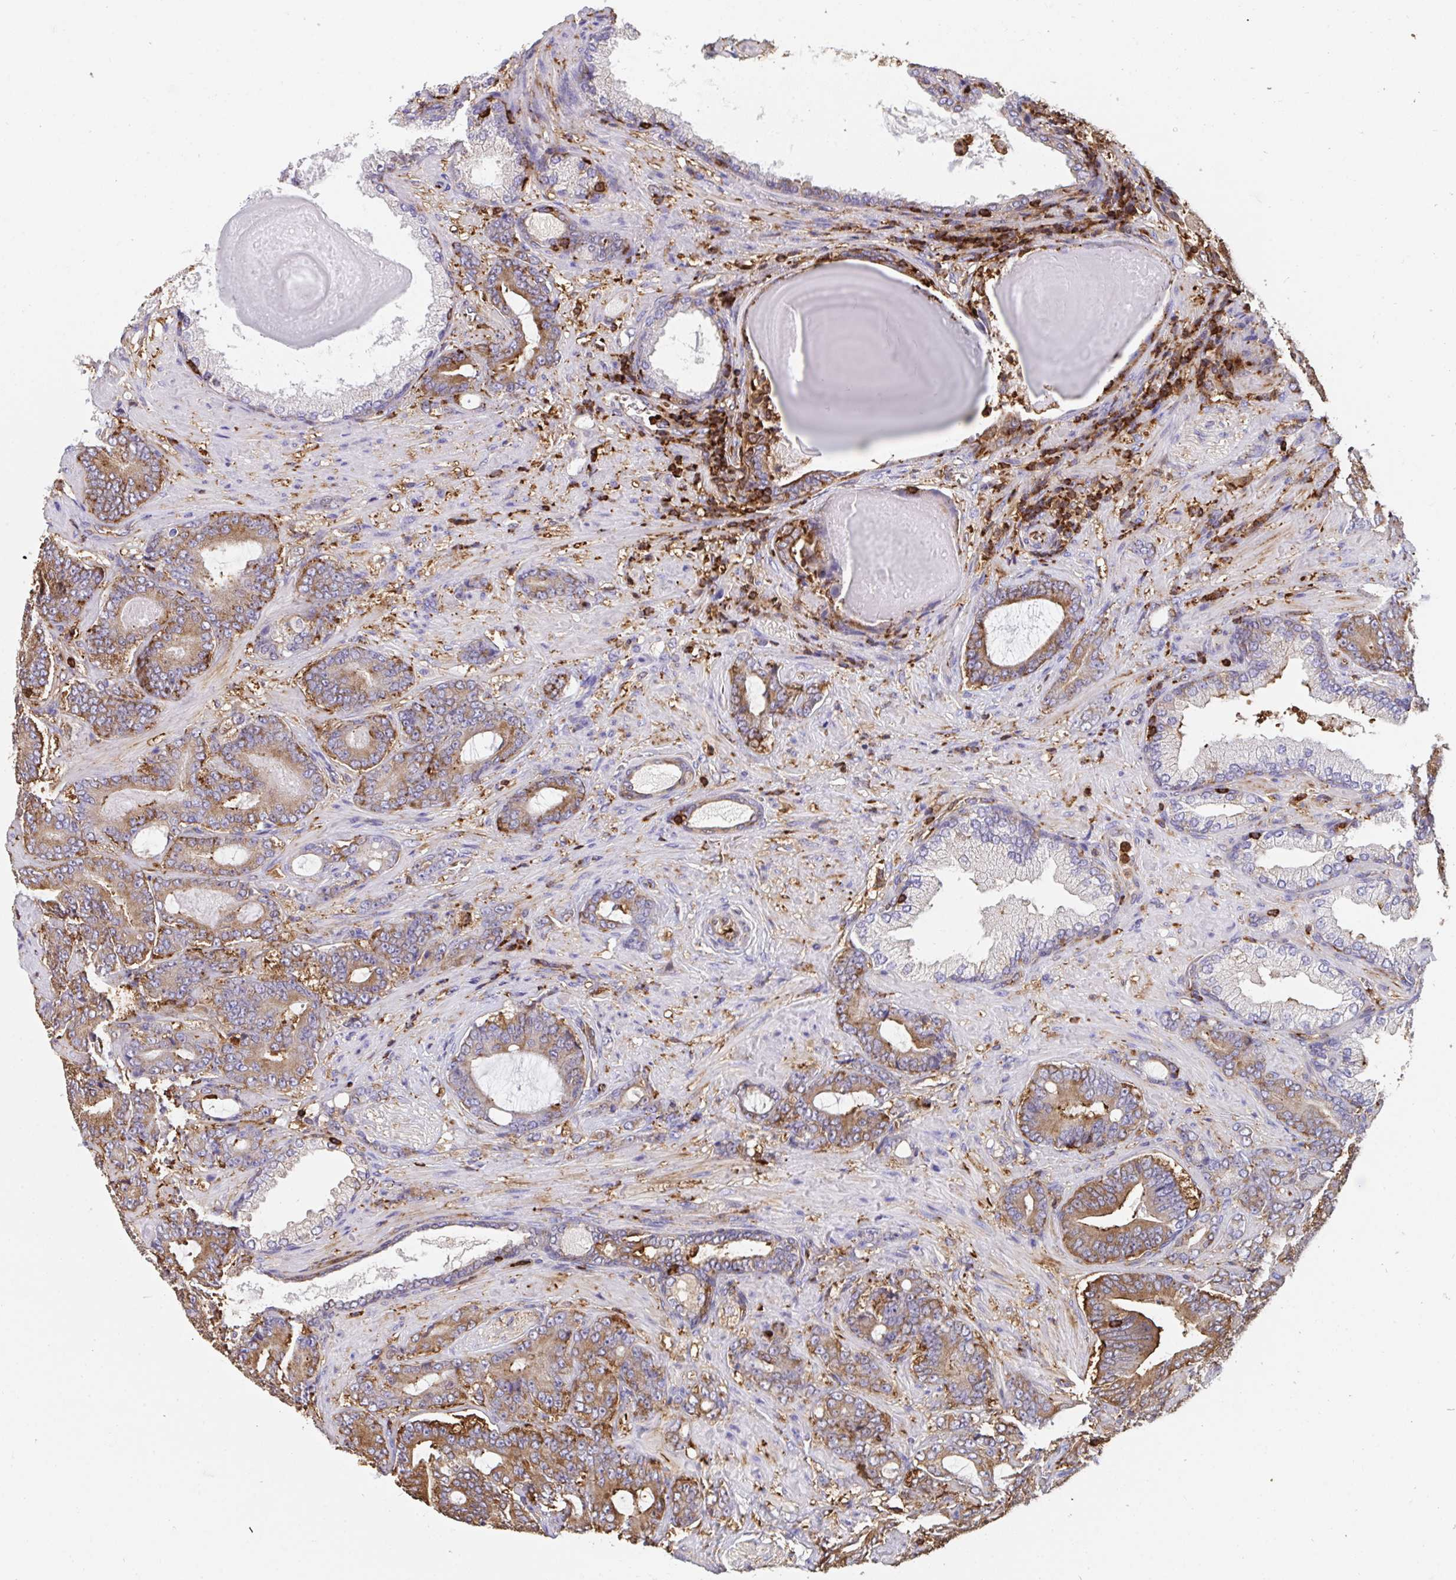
{"staining": {"intensity": "moderate", "quantity": "<25%", "location": "cytoplasmic/membranous"}, "tissue": "prostate cancer", "cell_type": "Tumor cells", "image_type": "cancer", "snomed": [{"axis": "morphology", "description": "Adenocarcinoma, High grade"}, {"axis": "topography", "description": "Prostate"}], "caption": "Protein staining reveals moderate cytoplasmic/membranous positivity in approximately <25% of tumor cells in adenocarcinoma (high-grade) (prostate). Using DAB (3,3'-diaminobenzidine) (brown) and hematoxylin (blue) stains, captured at high magnification using brightfield microscopy.", "gene": "CFL1", "patient": {"sex": "male", "age": 62}}